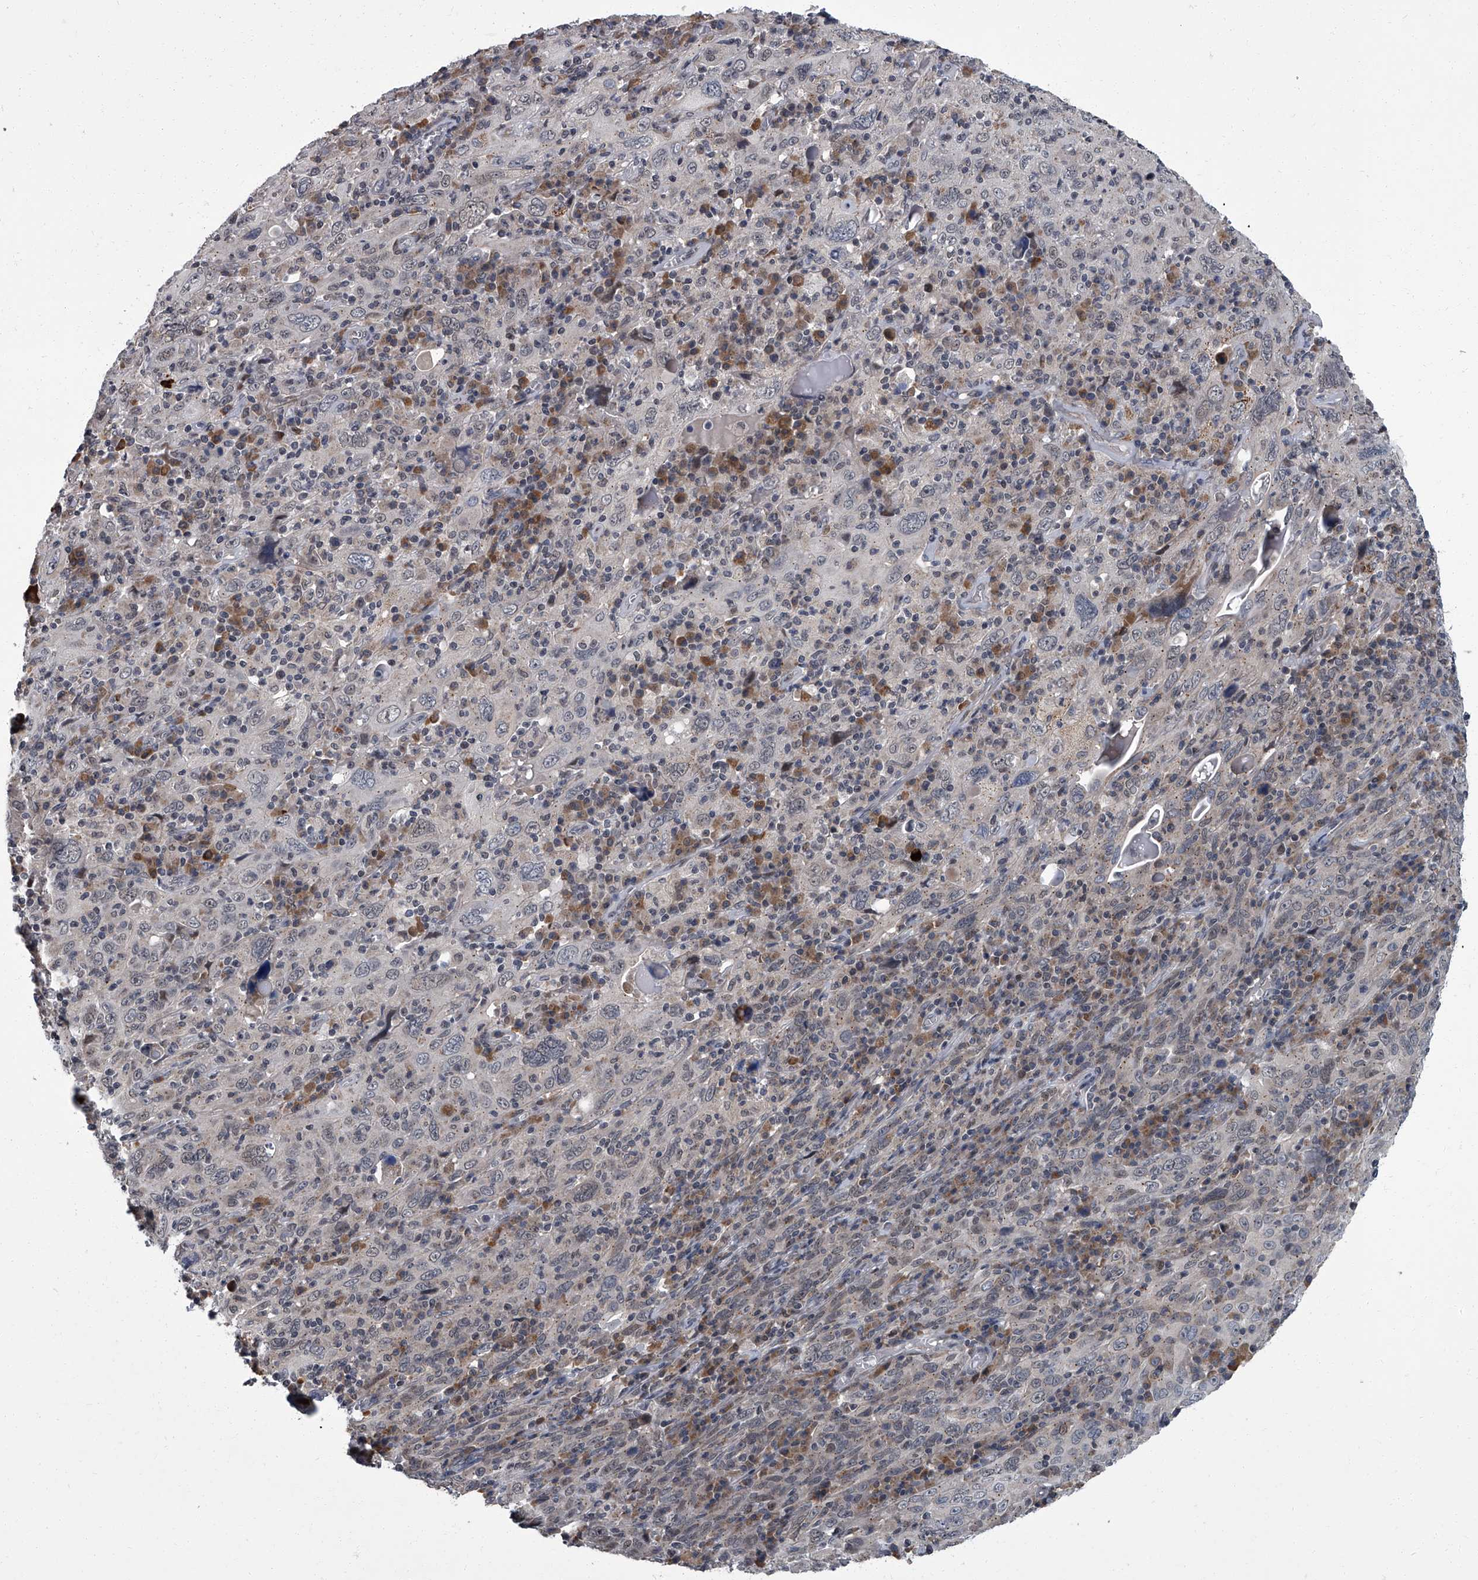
{"staining": {"intensity": "negative", "quantity": "none", "location": "none"}, "tissue": "cervical cancer", "cell_type": "Tumor cells", "image_type": "cancer", "snomed": [{"axis": "morphology", "description": "Squamous cell carcinoma, NOS"}, {"axis": "topography", "description": "Cervix"}], "caption": "High power microscopy photomicrograph of an immunohistochemistry image of cervical squamous cell carcinoma, revealing no significant staining in tumor cells. (DAB immunohistochemistry visualized using brightfield microscopy, high magnification).", "gene": "ZNF274", "patient": {"sex": "female", "age": 46}}